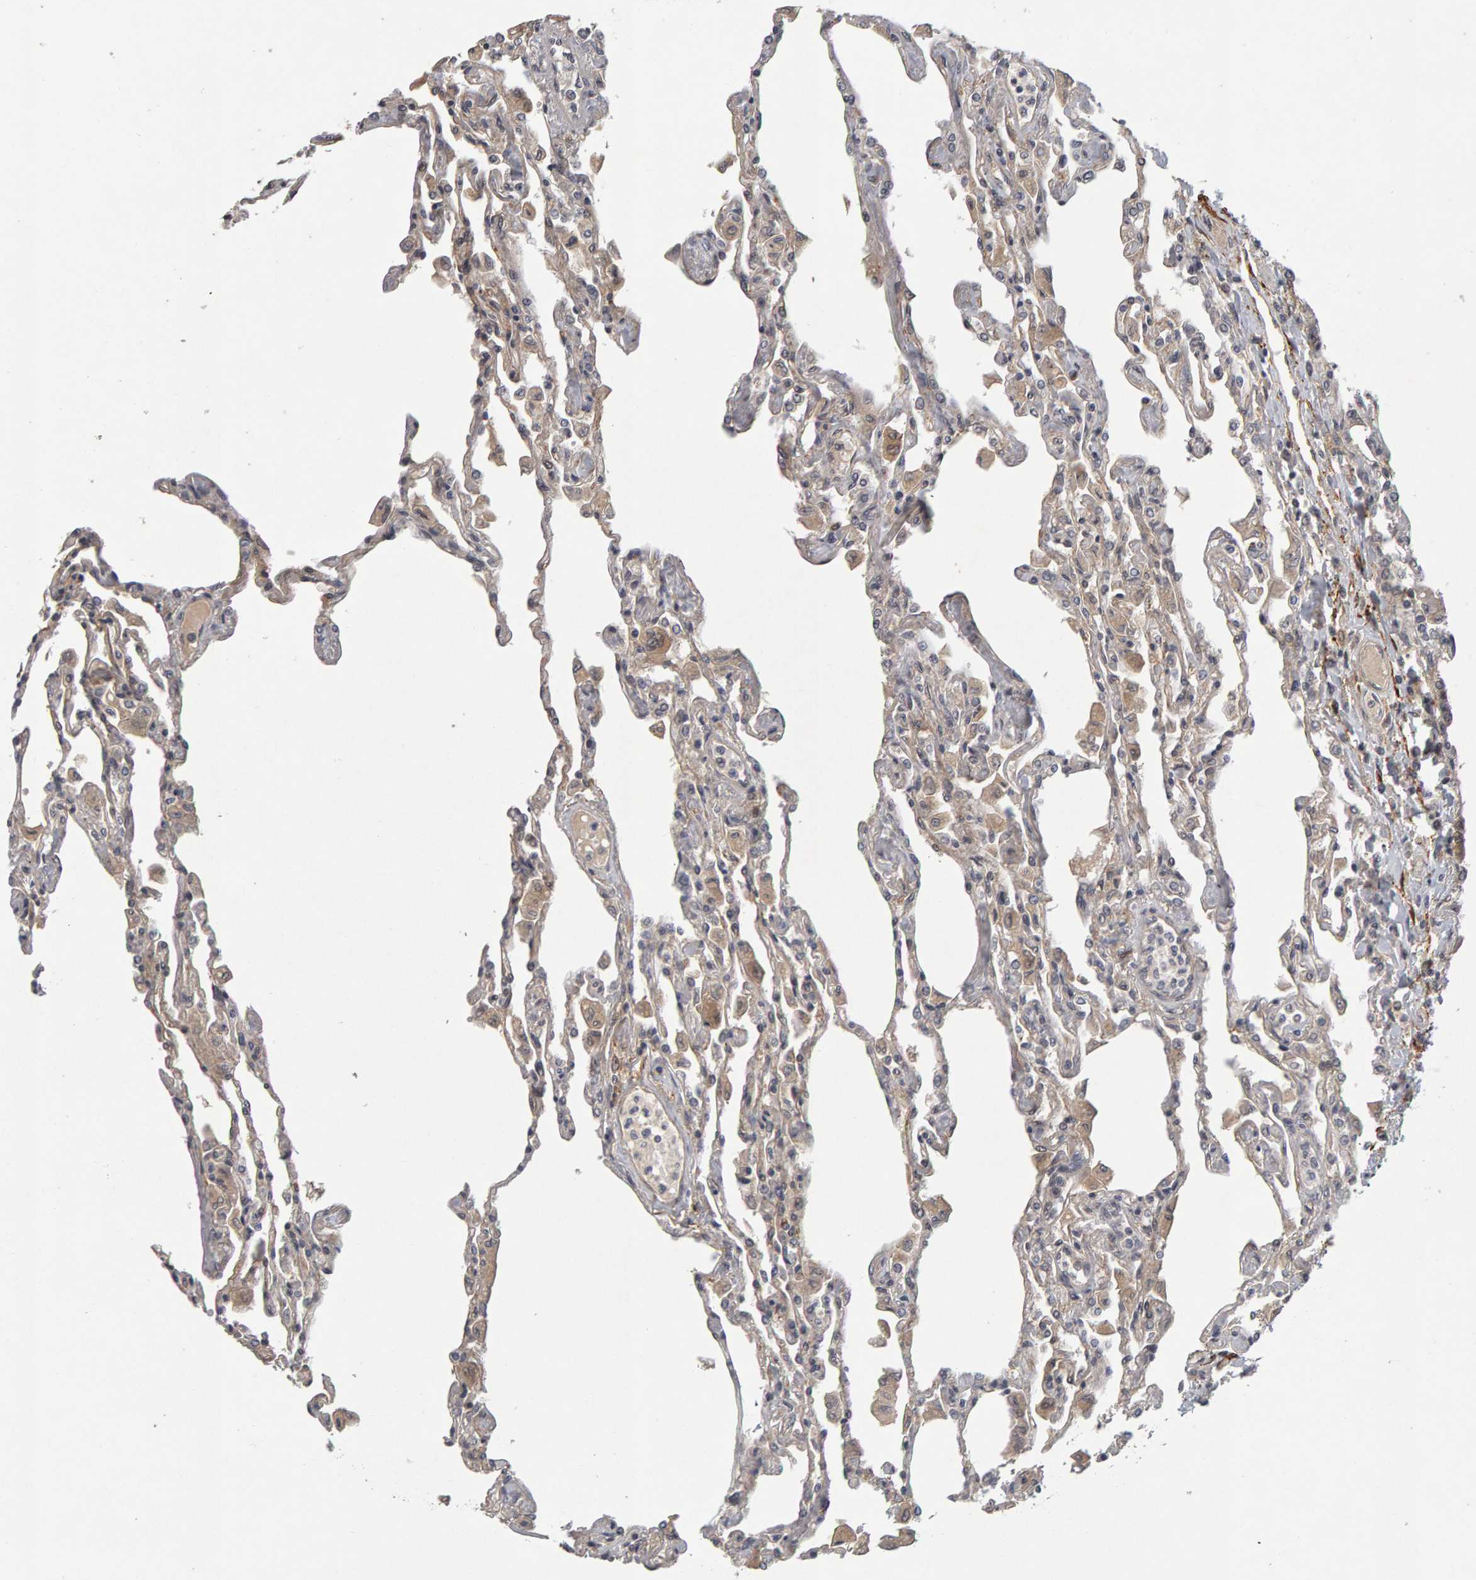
{"staining": {"intensity": "weak", "quantity": "<25%", "location": "cytoplasmic/membranous"}, "tissue": "lung", "cell_type": "Alveolar cells", "image_type": "normal", "snomed": [{"axis": "morphology", "description": "Normal tissue, NOS"}, {"axis": "topography", "description": "Bronchus"}, {"axis": "topography", "description": "Lung"}], "caption": "A micrograph of lung stained for a protein reveals no brown staining in alveolar cells. (DAB IHC with hematoxylin counter stain).", "gene": "CDCA5", "patient": {"sex": "female", "age": 49}}